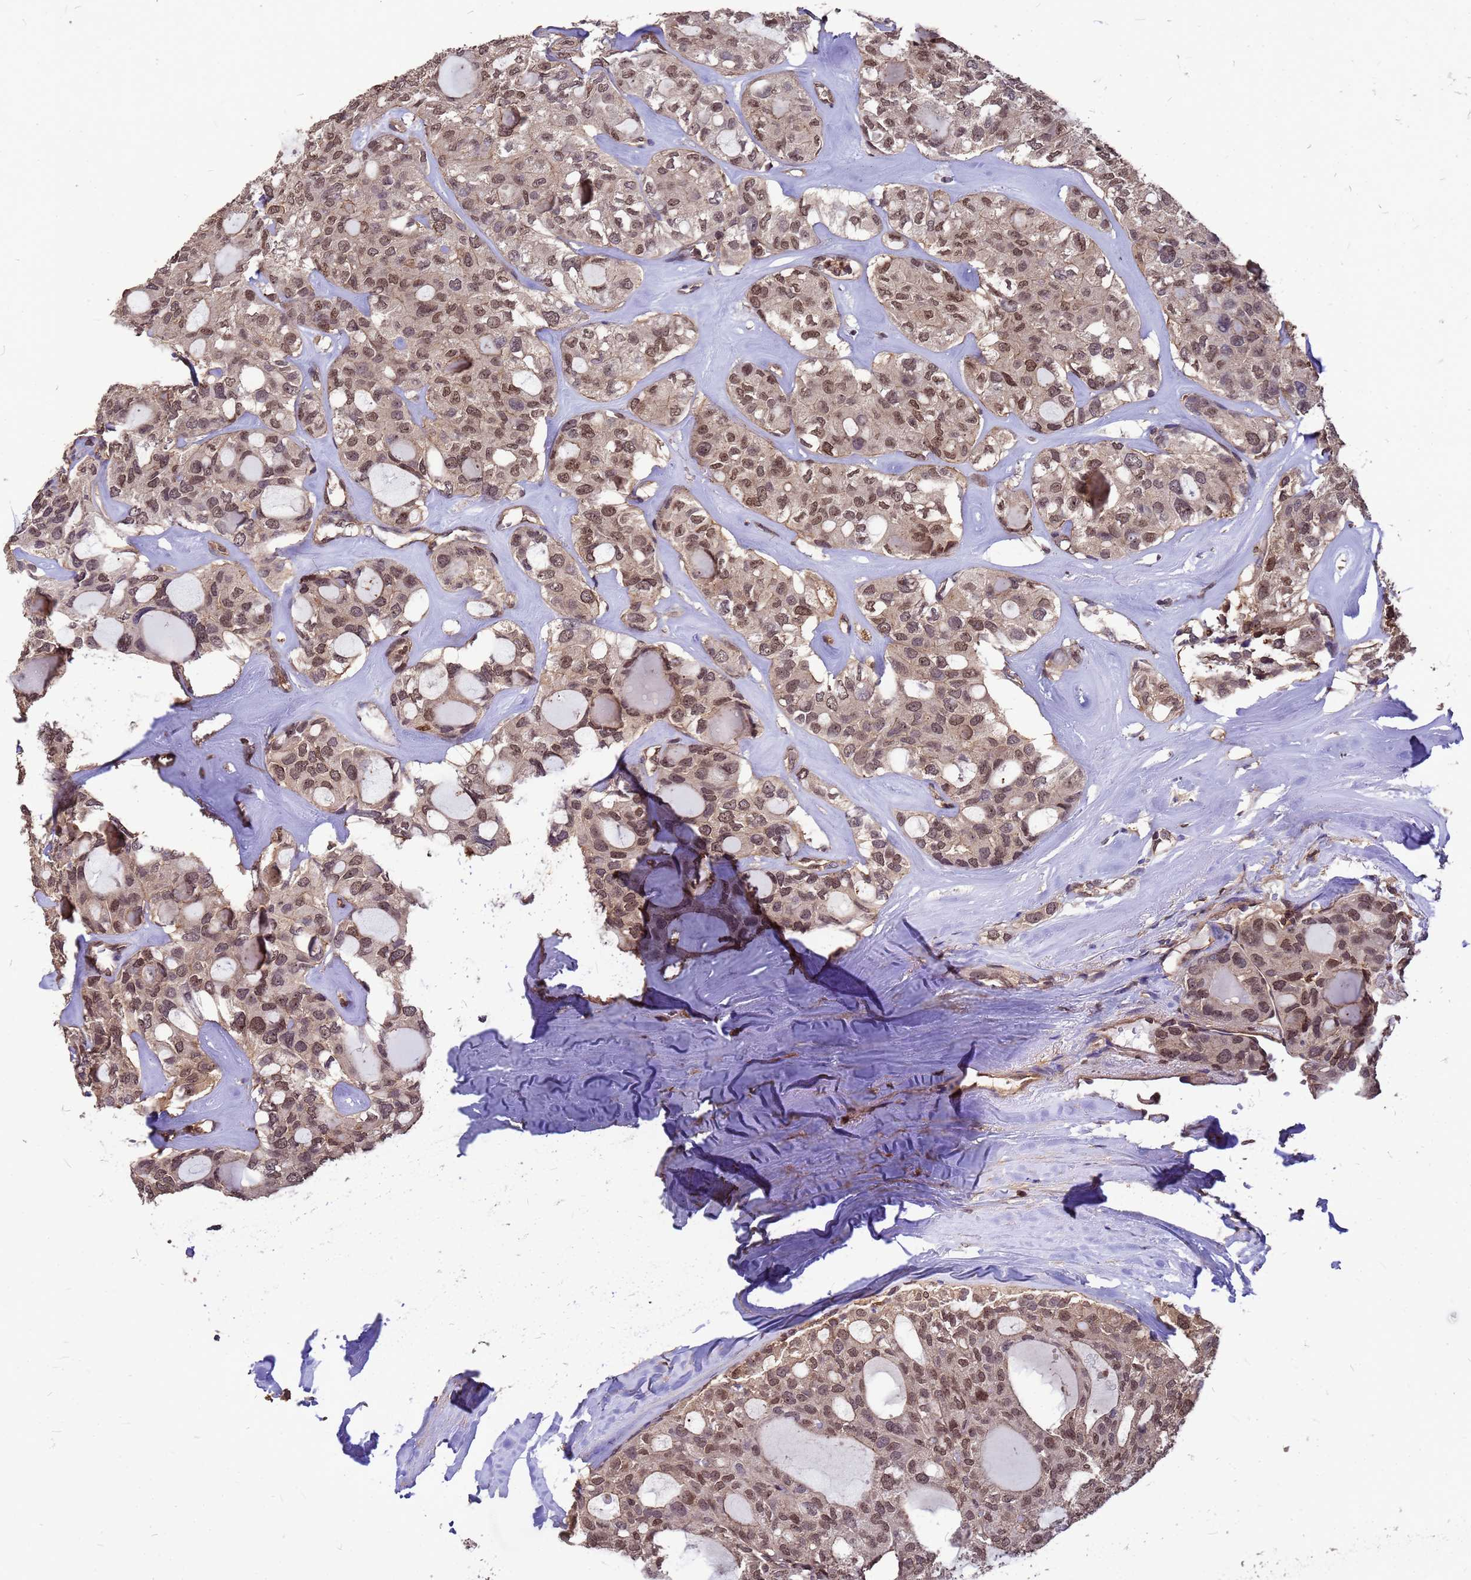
{"staining": {"intensity": "moderate", "quantity": "25%-75%", "location": "cytoplasmic/membranous,nuclear"}, "tissue": "thyroid cancer", "cell_type": "Tumor cells", "image_type": "cancer", "snomed": [{"axis": "morphology", "description": "Follicular adenoma carcinoma, NOS"}, {"axis": "topography", "description": "Thyroid gland"}], "caption": "Immunohistochemistry (IHC) staining of thyroid cancer, which demonstrates medium levels of moderate cytoplasmic/membranous and nuclear positivity in about 25%-75% of tumor cells indicating moderate cytoplasmic/membranous and nuclear protein staining. The staining was performed using DAB (brown) for protein detection and nuclei were counterstained in hematoxylin (blue).", "gene": "C1orf35", "patient": {"sex": "male", "age": 75}}